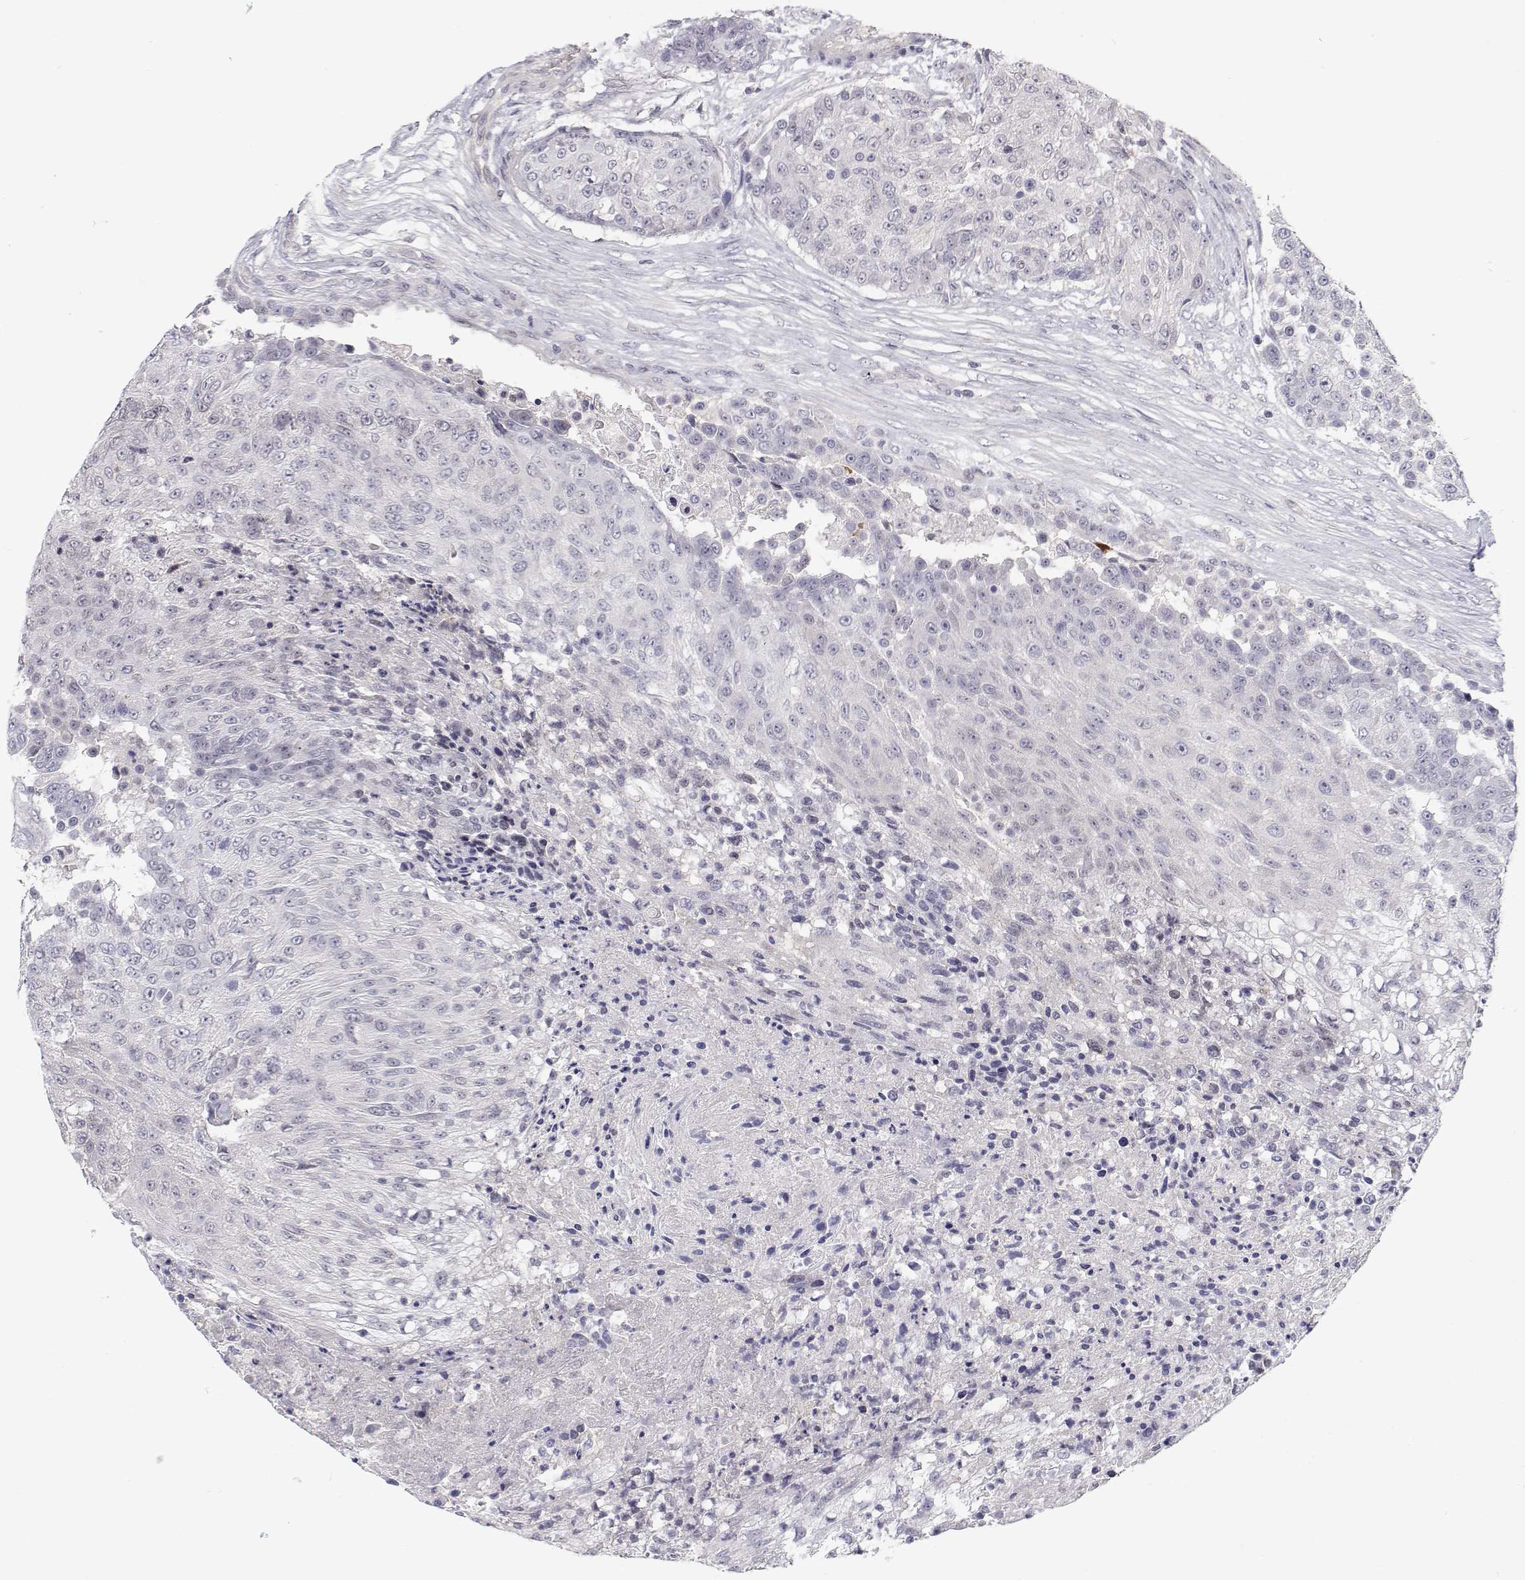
{"staining": {"intensity": "negative", "quantity": "none", "location": "none"}, "tissue": "urothelial cancer", "cell_type": "Tumor cells", "image_type": "cancer", "snomed": [{"axis": "morphology", "description": "Urothelial carcinoma, High grade"}, {"axis": "topography", "description": "Urinary bladder"}], "caption": "Protein analysis of high-grade urothelial carcinoma exhibits no significant expression in tumor cells.", "gene": "MYPN", "patient": {"sex": "female", "age": 63}}